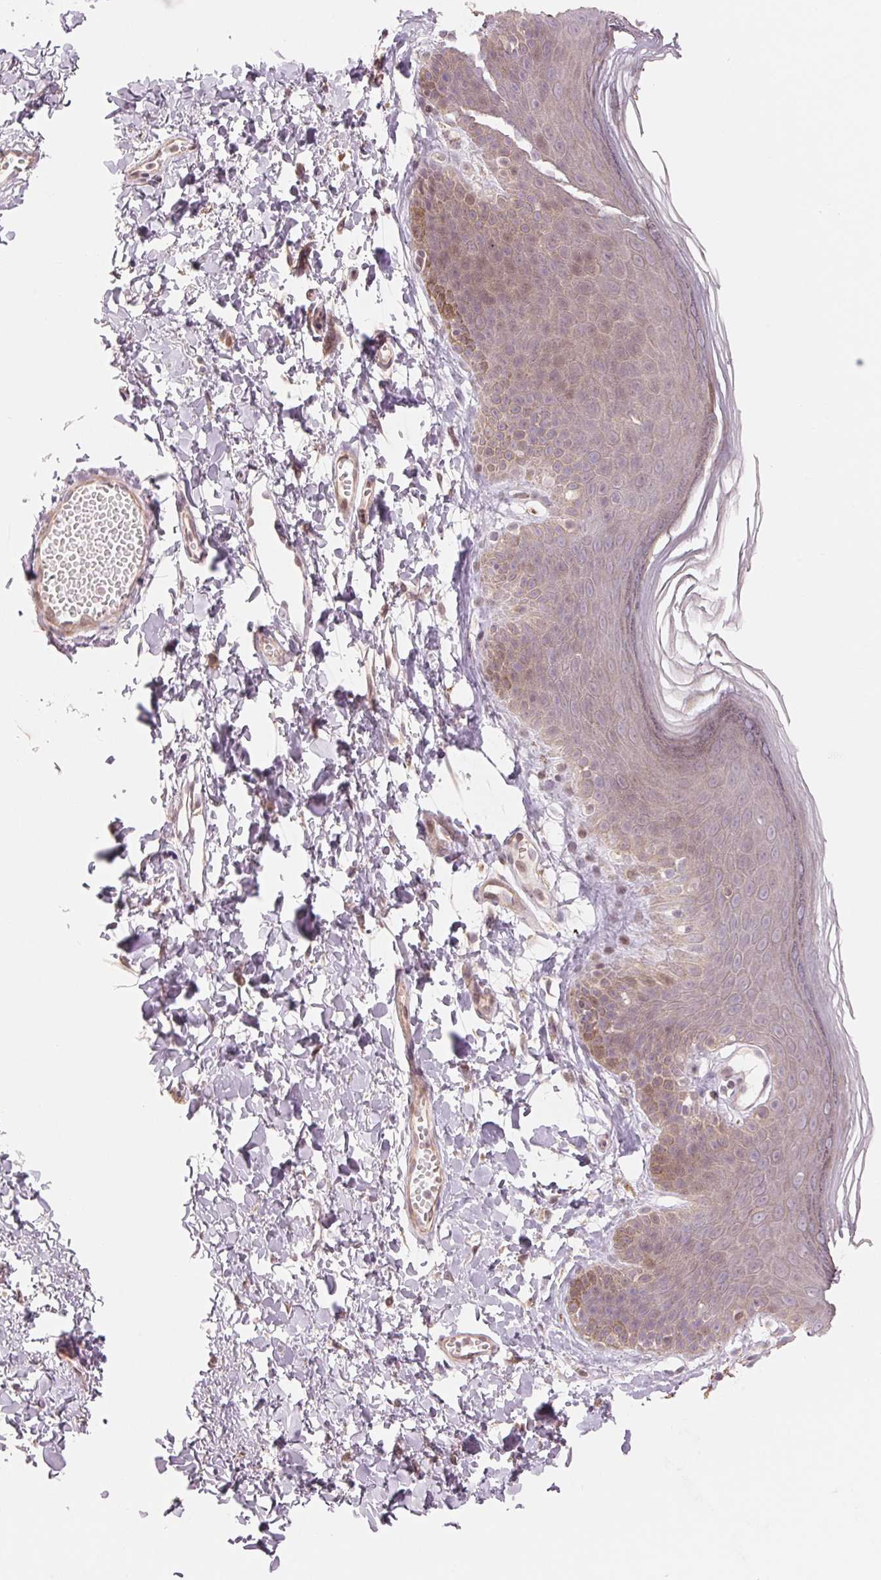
{"staining": {"intensity": "weak", "quantity": "<25%", "location": "cytoplasmic/membranous"}, "tissue": "skin", "cell_type": "Epidermal cells", "image_type": "normal", "snomed": [{"axis": "morphology", "description": "Normal tissue, NOS"}, {"axis": "topography", "description": "Anal"}], "caption": "The micrograph demonstrates no staining of epidermal cells in benign skin. Brightfield microscopy of immunohistochemistry (IHC) stained with DAB (3,3'-diaminobenzidine) (brown) and hematoxylin (blue), captured at high magnification.", "gene": "DENND2C", "patient": {"sex": "male", "age": 53}}